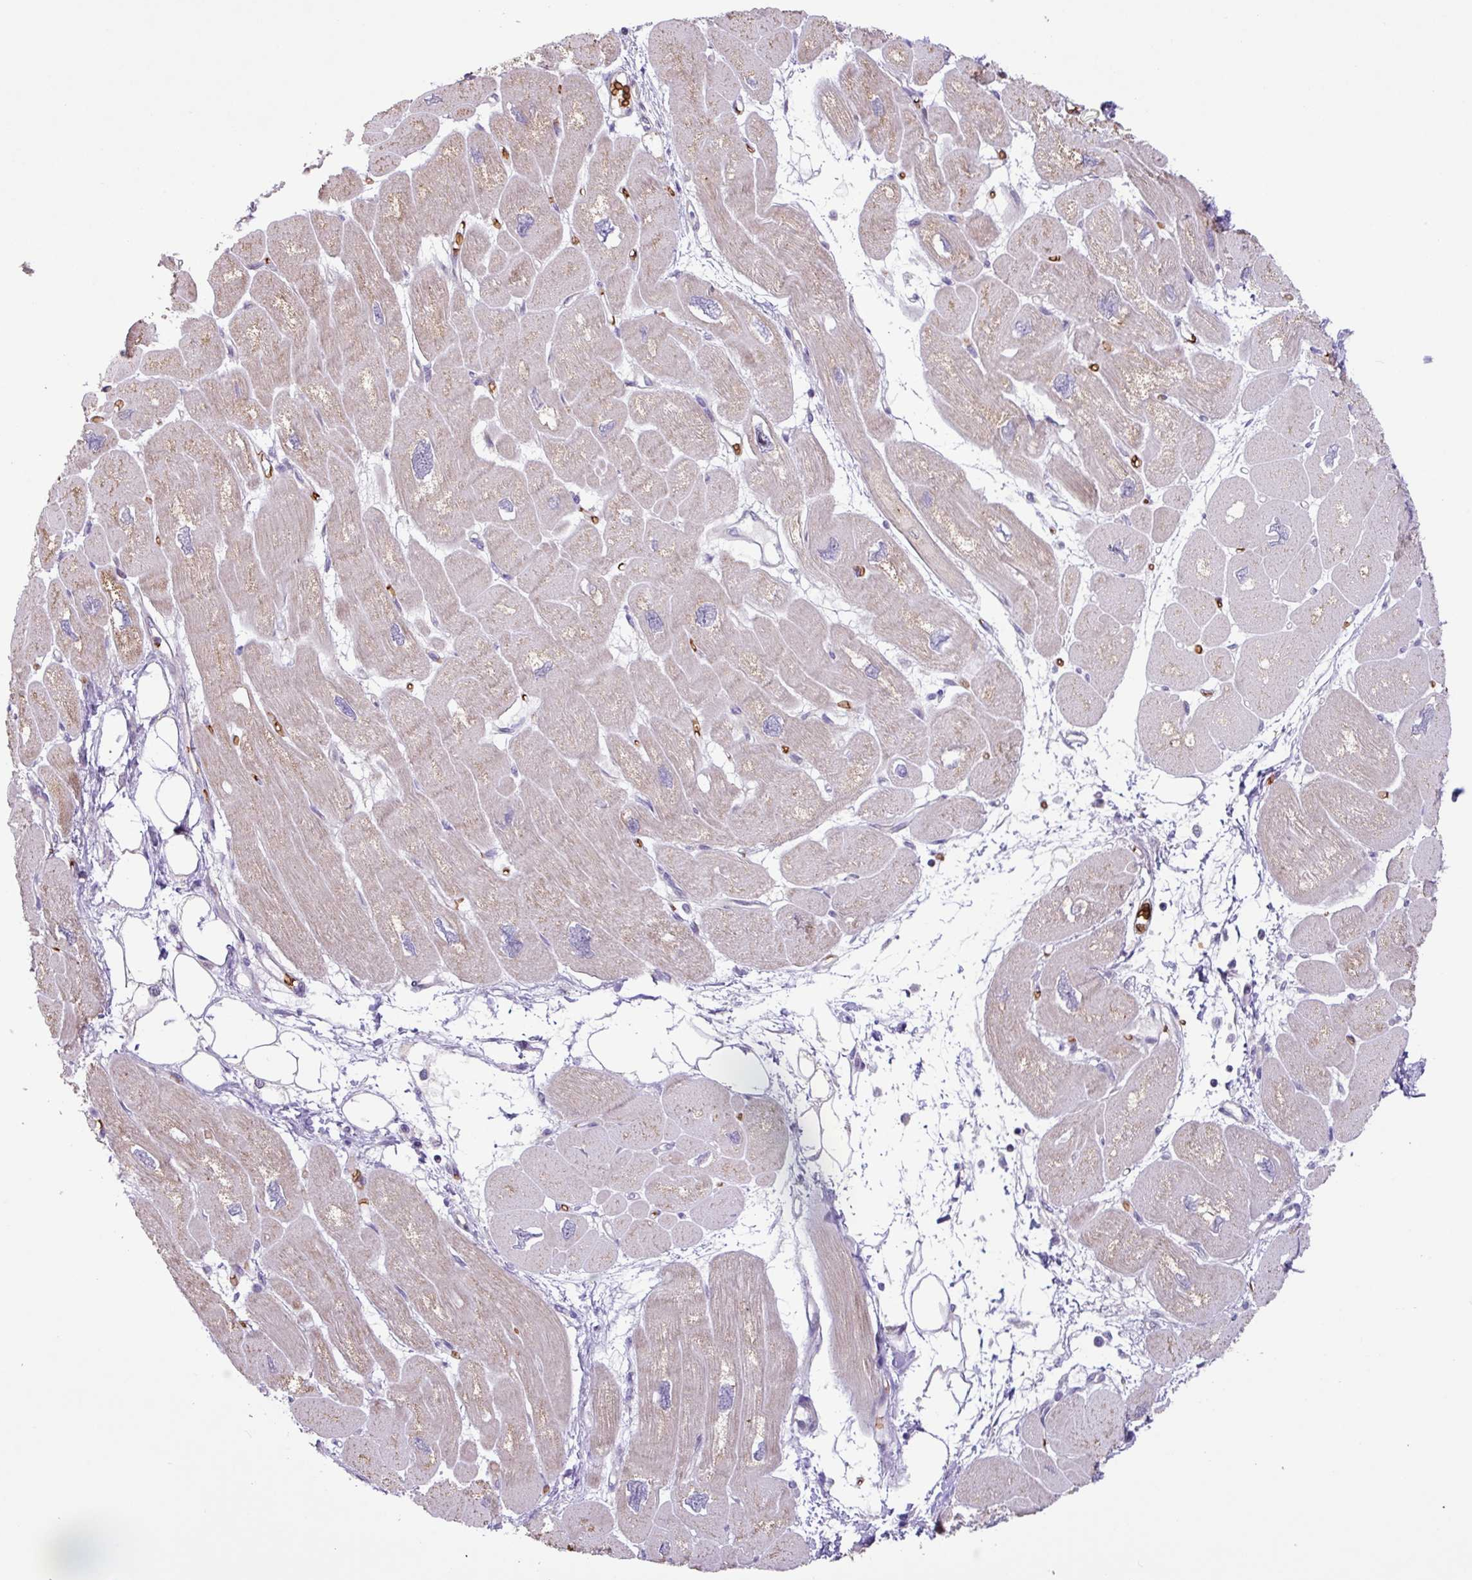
{"staining": {"intensity": "weak", "quantity": "25%-75%", "location": "cytoplasmic/membranous"}, "tissue": "heart muscle", "cell_type": "Cardiomyocytes", "image_type": "normal", "snomed": [{"axis": "morphology", "description": "Normal tissue, NOS"}, {"axis": "topography", "description": "Heart"}], "caption": "Heart muscle stained with immunohistochemistry (IHC) demonstrates weak cytoplasmic/membranous staining in approximately 25%-75% of cardiomyocytes.", "gene": "RAD21L1", "patient": {"sex": "male", "age": 42}}